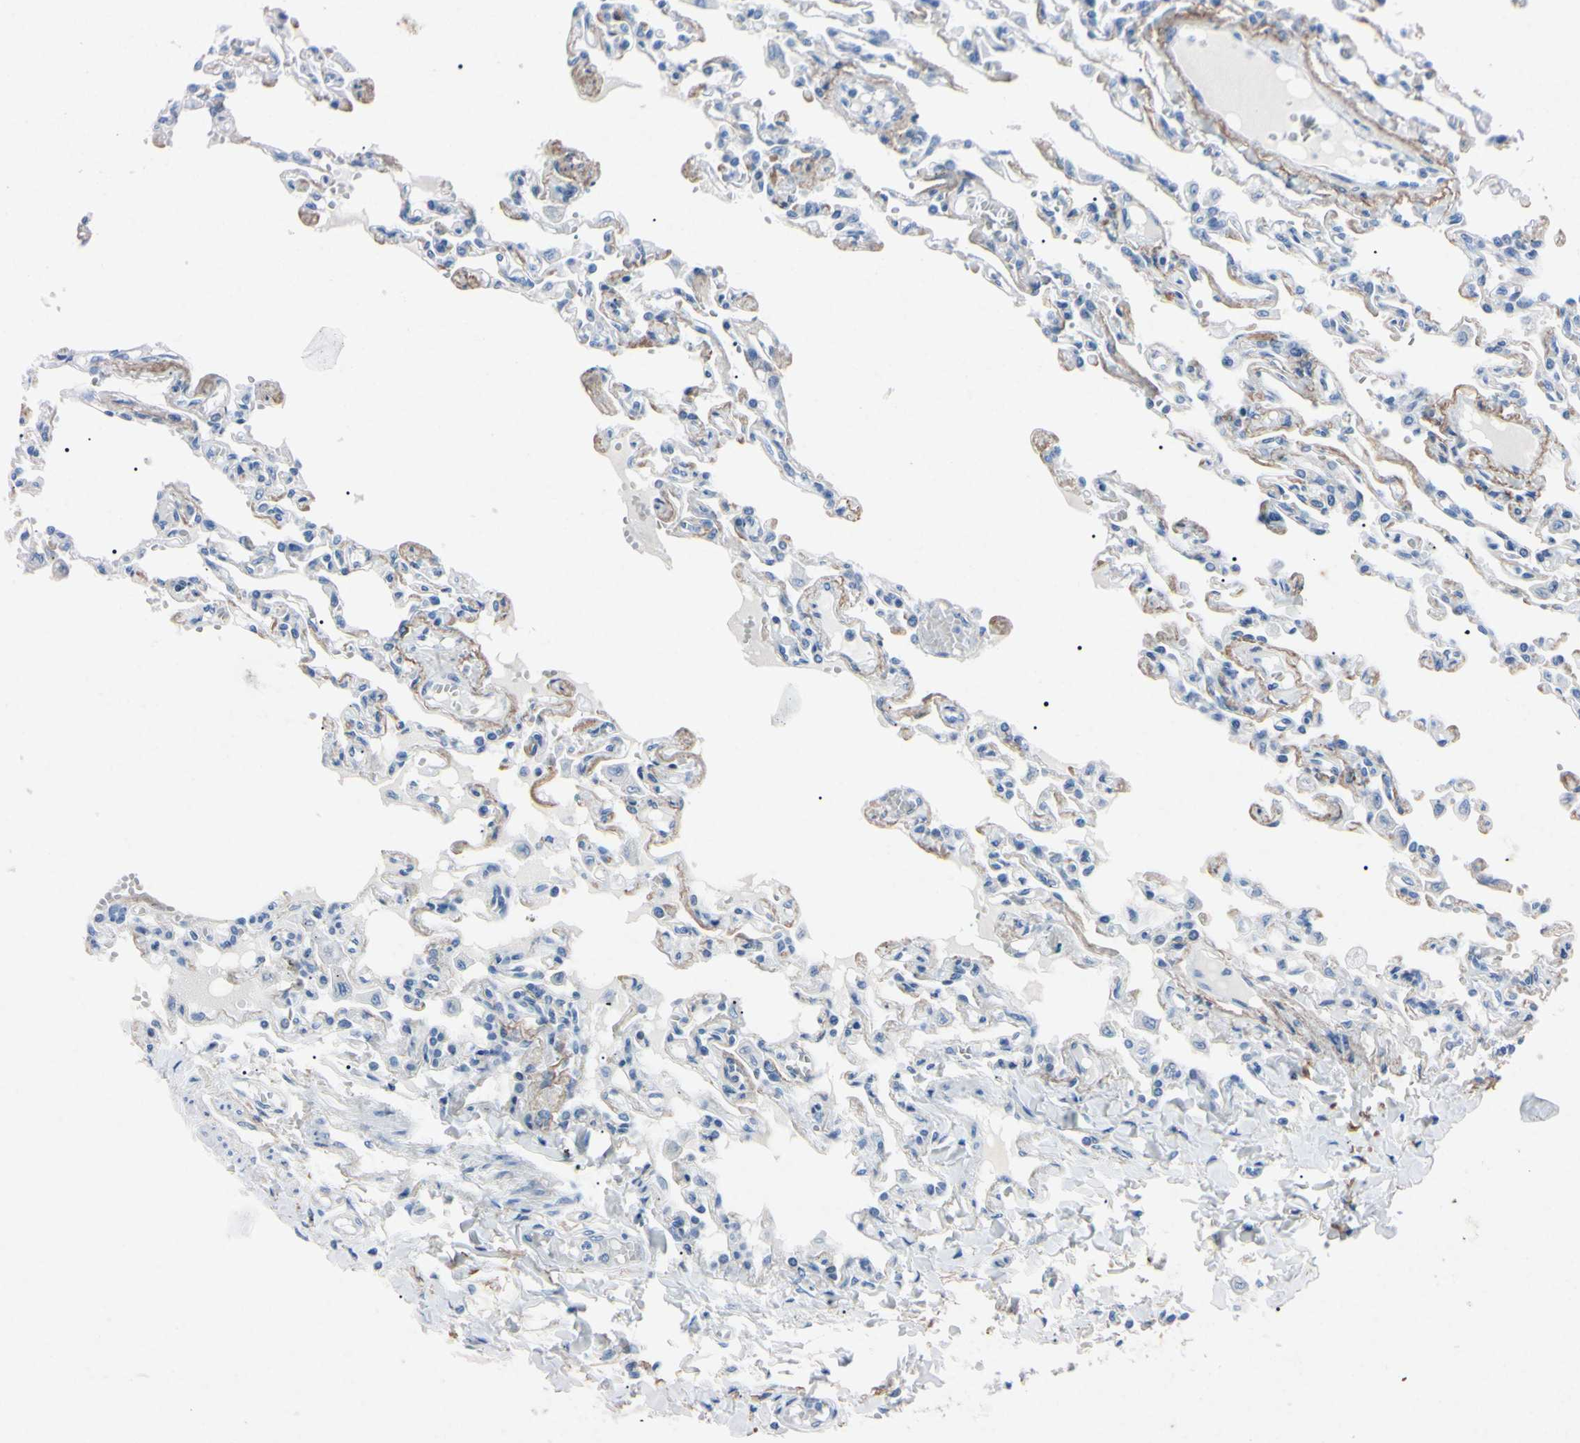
{"staining": {"intensity": "negative", "quantity": "none", "location": "none"}, "tissue": "lung", "cell_type": "Alveolar cells", "image_type": "normal", "snomed": [{"axis": "morphology", "description": "Normal tissue, NOS"}, {"axis": "topography", "description": "Lung"}], "caption": "Immunohistochemistry (IHC) photomicrograph of unremarkable lung: human lung stained with DAB exhibits no significant protein expression in alveolar cells. (Brightfield microscopy of DAB (3,3'-diaminobenzidine) immunohistochemistry (IHC) at high magnification).", "gene": "ELN", "patient": {"sex": "male", "age": 21}}